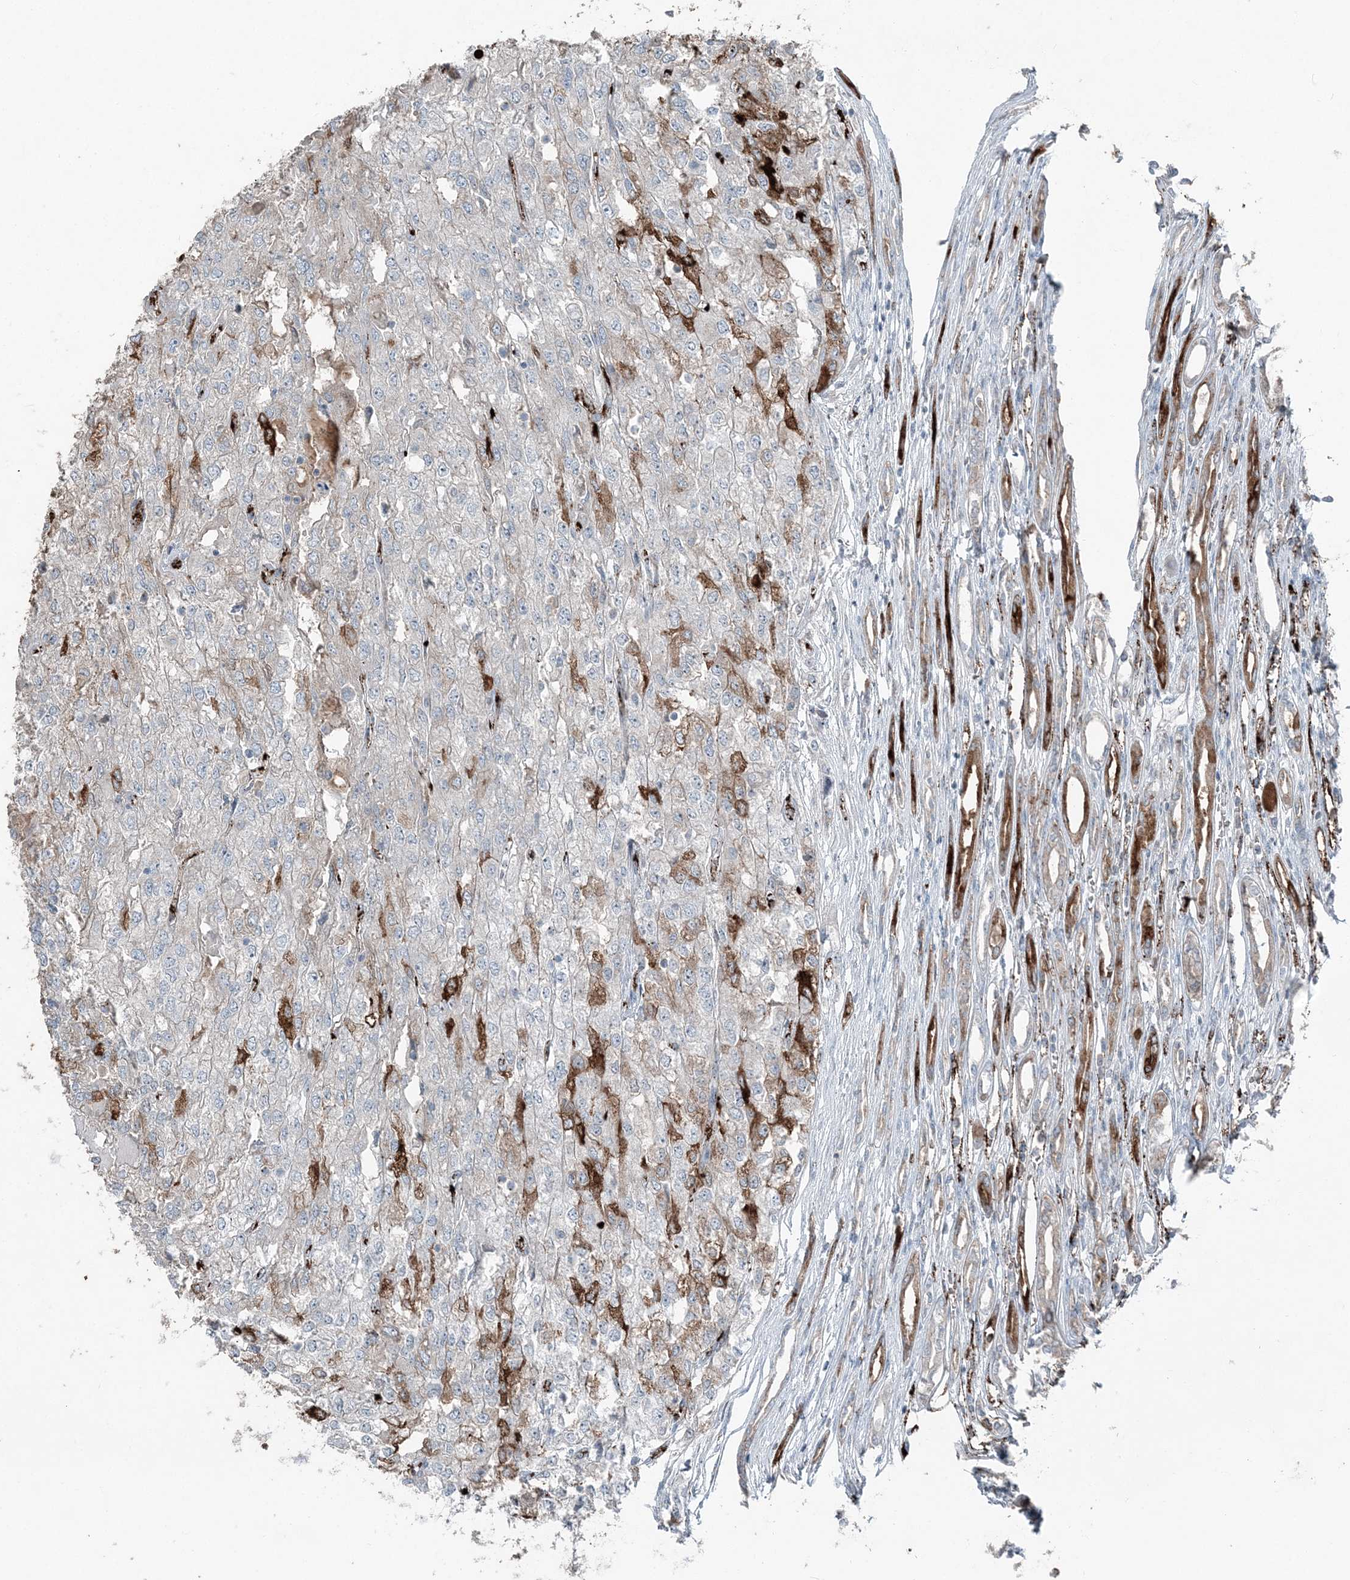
{"staining": {"intensity": "strong", "quantity": "<25%", "location": "cytoplasmic/membranous"}, "tissue": "renal cancer", "cell_type": "Tumor cells", "image_type": "cancer", "snomed": [{"axis": "morphology", "description": "Adenocarcinoma, NOS"}, {"axis": "topography", "description": "Kidney"}], "caption": "Tumor cells show strong cytoplasmic/membranous staining in approximately <25% of cells in renal cancer (adenocarcinoma). The staining was performed using DAB to visualize the protein expression in brown, while the nuclei were stained in blue with hematoxylin (Magnification: 20x).", "gene": "ELOVL7", "patient": {"sex": "female", "age": 54}}